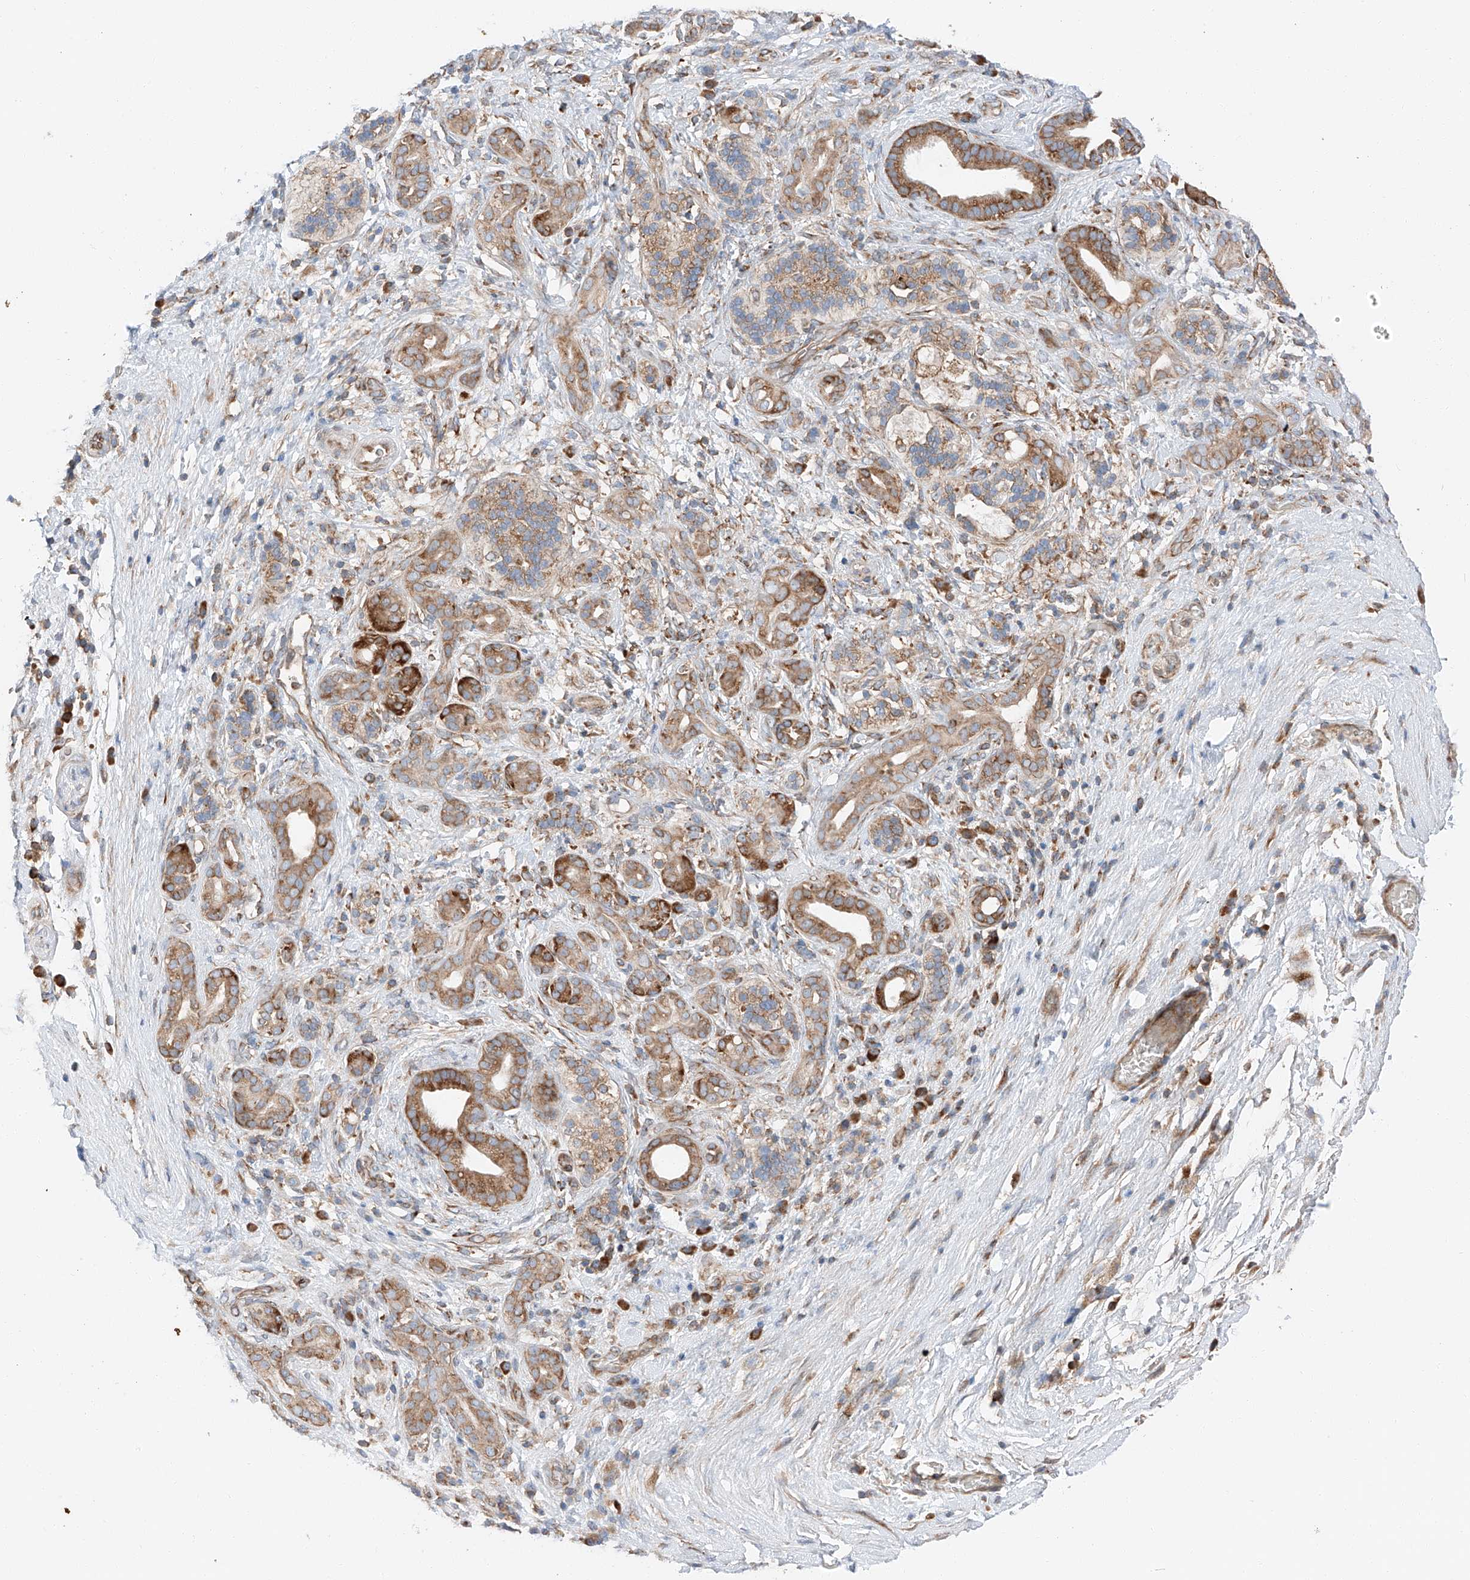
{"staining": {"intensity": "strong", "quantity": ">75%", "location": "cytoplasmic/membranous"}, "tissue": "pancreatic cancer", "cell_type": "Tumor cells", "image_type": "cancer", "snomed": [{"axis": "morphology", "description": "Adenocarcinoma, NOS"}, {"axis": "topography", "description": "Pancreas"}], "caption": "Immunohistochemical staining of human pancreatic cancer (adenocarcinoma) reveals high levels of strong cytoplasmic/membranous expression in about >75% of tumor cells. (brown staining indicates protein expression, while blue staining denotes nuclei).", "gene": "ZC3H15", "patient": {"sex": "male", "age": 78}}